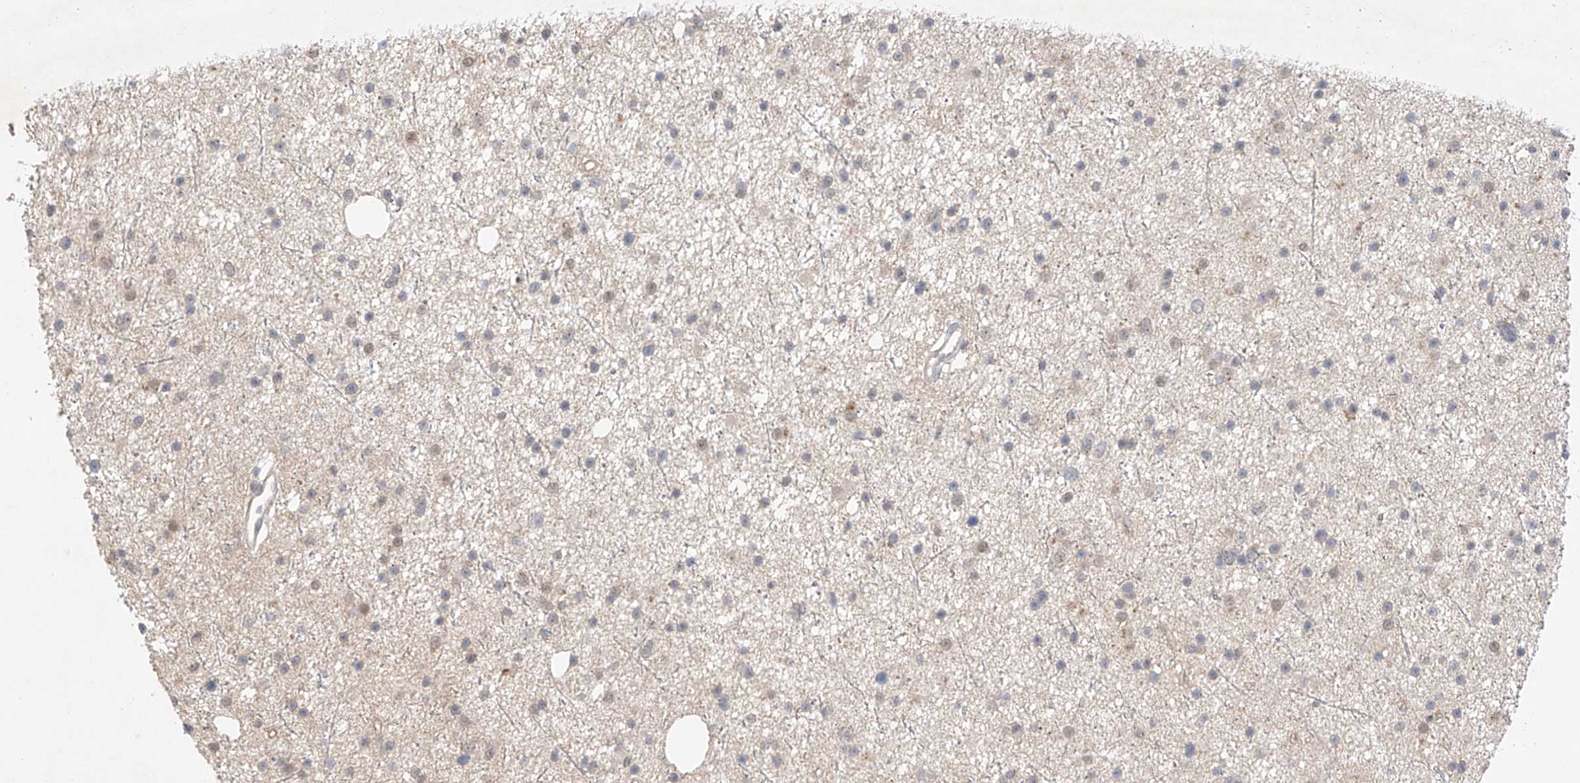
{"staining": {"intensity": "negative", "quantity": "none", "location": "none"}, "tissue": "glioma", "cell_type": "Tumor cells", "image_type": "cancer", "snomed": [{"axis": "morphology", "description": "Glioma, malignant, Low grade"}, {"axis": "topography", "description": "Cerebral cortex"}], "caption": "This is an immunohistochemistry photomicrograph of human malignant glioma (low-grade). There is no positivity in tumor cells.", "gene": "IL22RA2", "patient": {"sex": "female", "age": 39}}